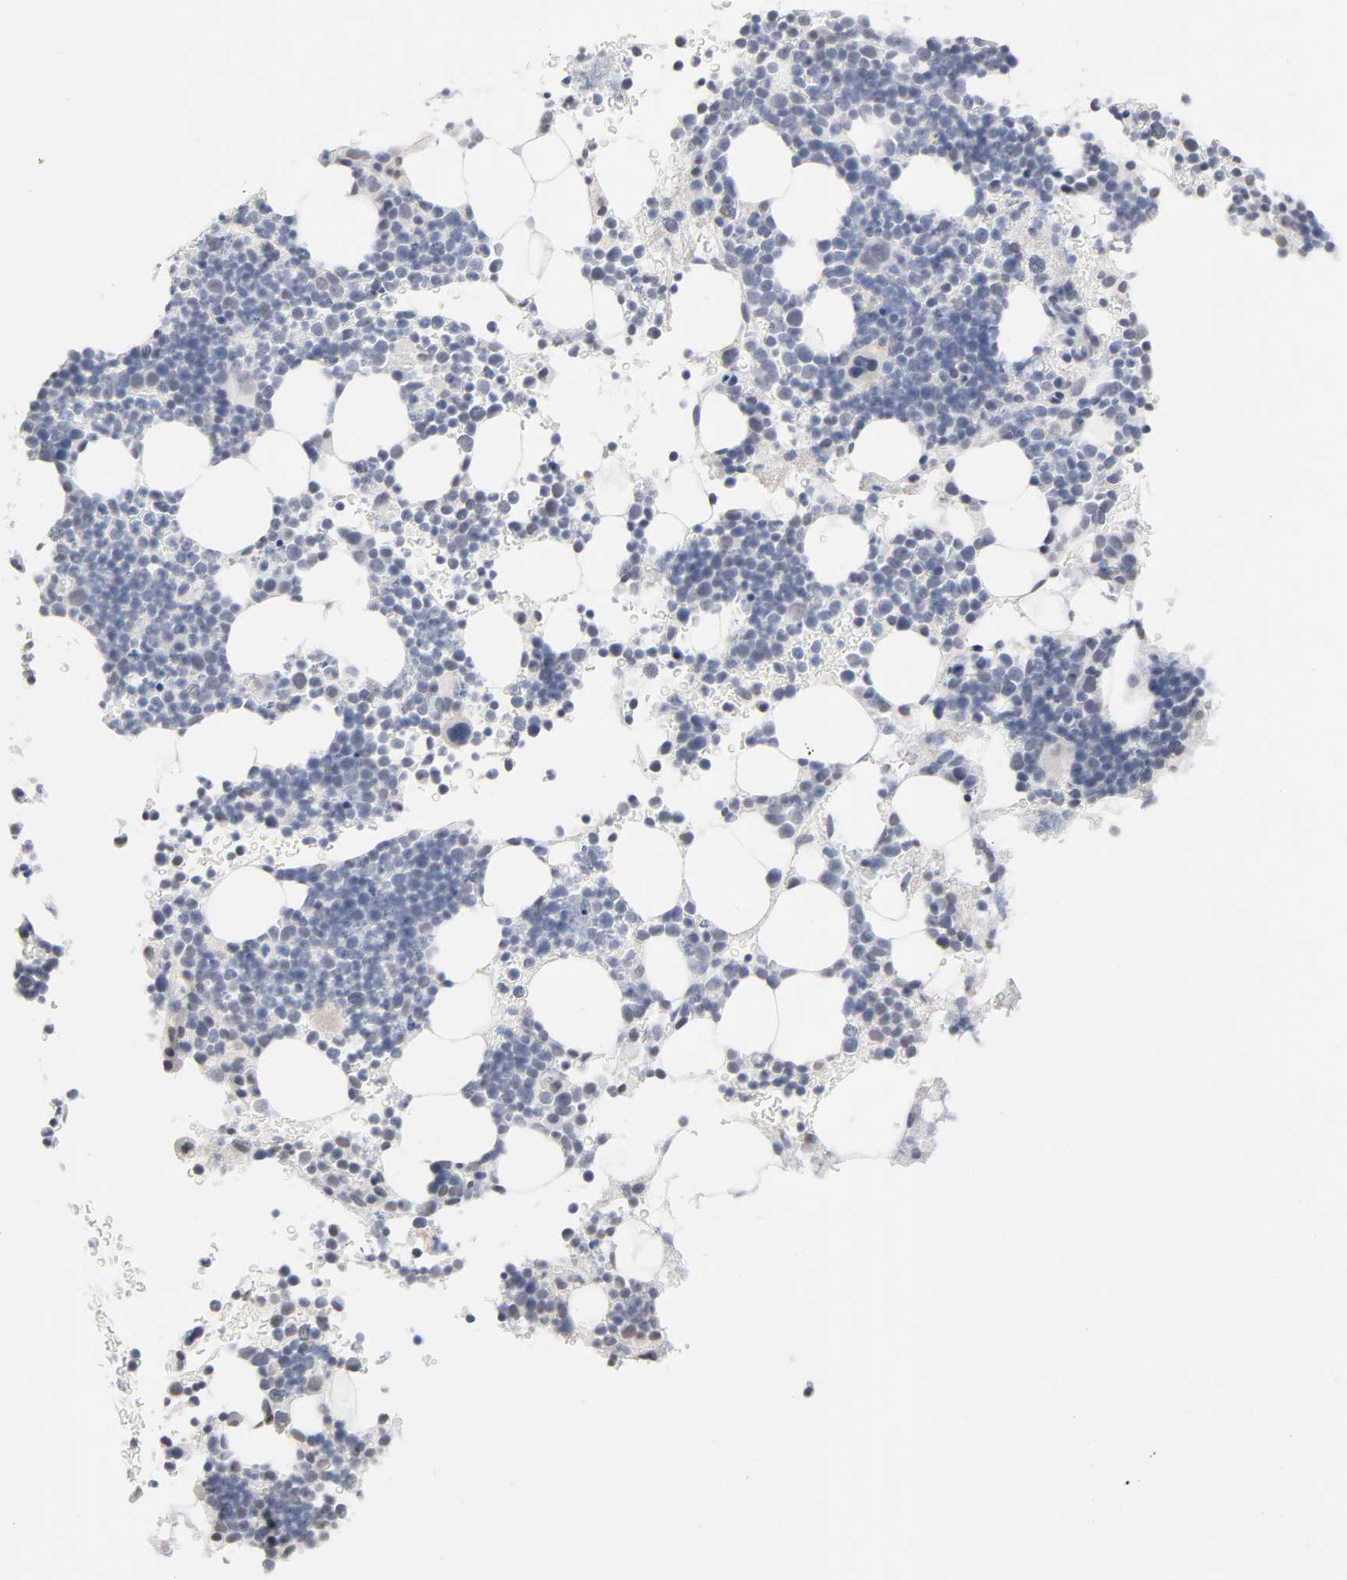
{"staining": {"intensity": "negative", "quantity": "none", "location": "none"}, "tissue": "bone marrow", "cell_type": "Hematopoietic cells", "image_type": "normal", "snomed": [{"axis": "morphology", "description": "Normal tissue, NOS"}, {"axis": "topography", "description": "Bone marrow"}], "caption": "Hematopoietic cells show no significant protein staining in benign bone marrow. (Immunohistochemistry, brightfield microscopy, high magnification).", "gene": "CRABP2", "patient": {"sex": "male", "age": 17}}